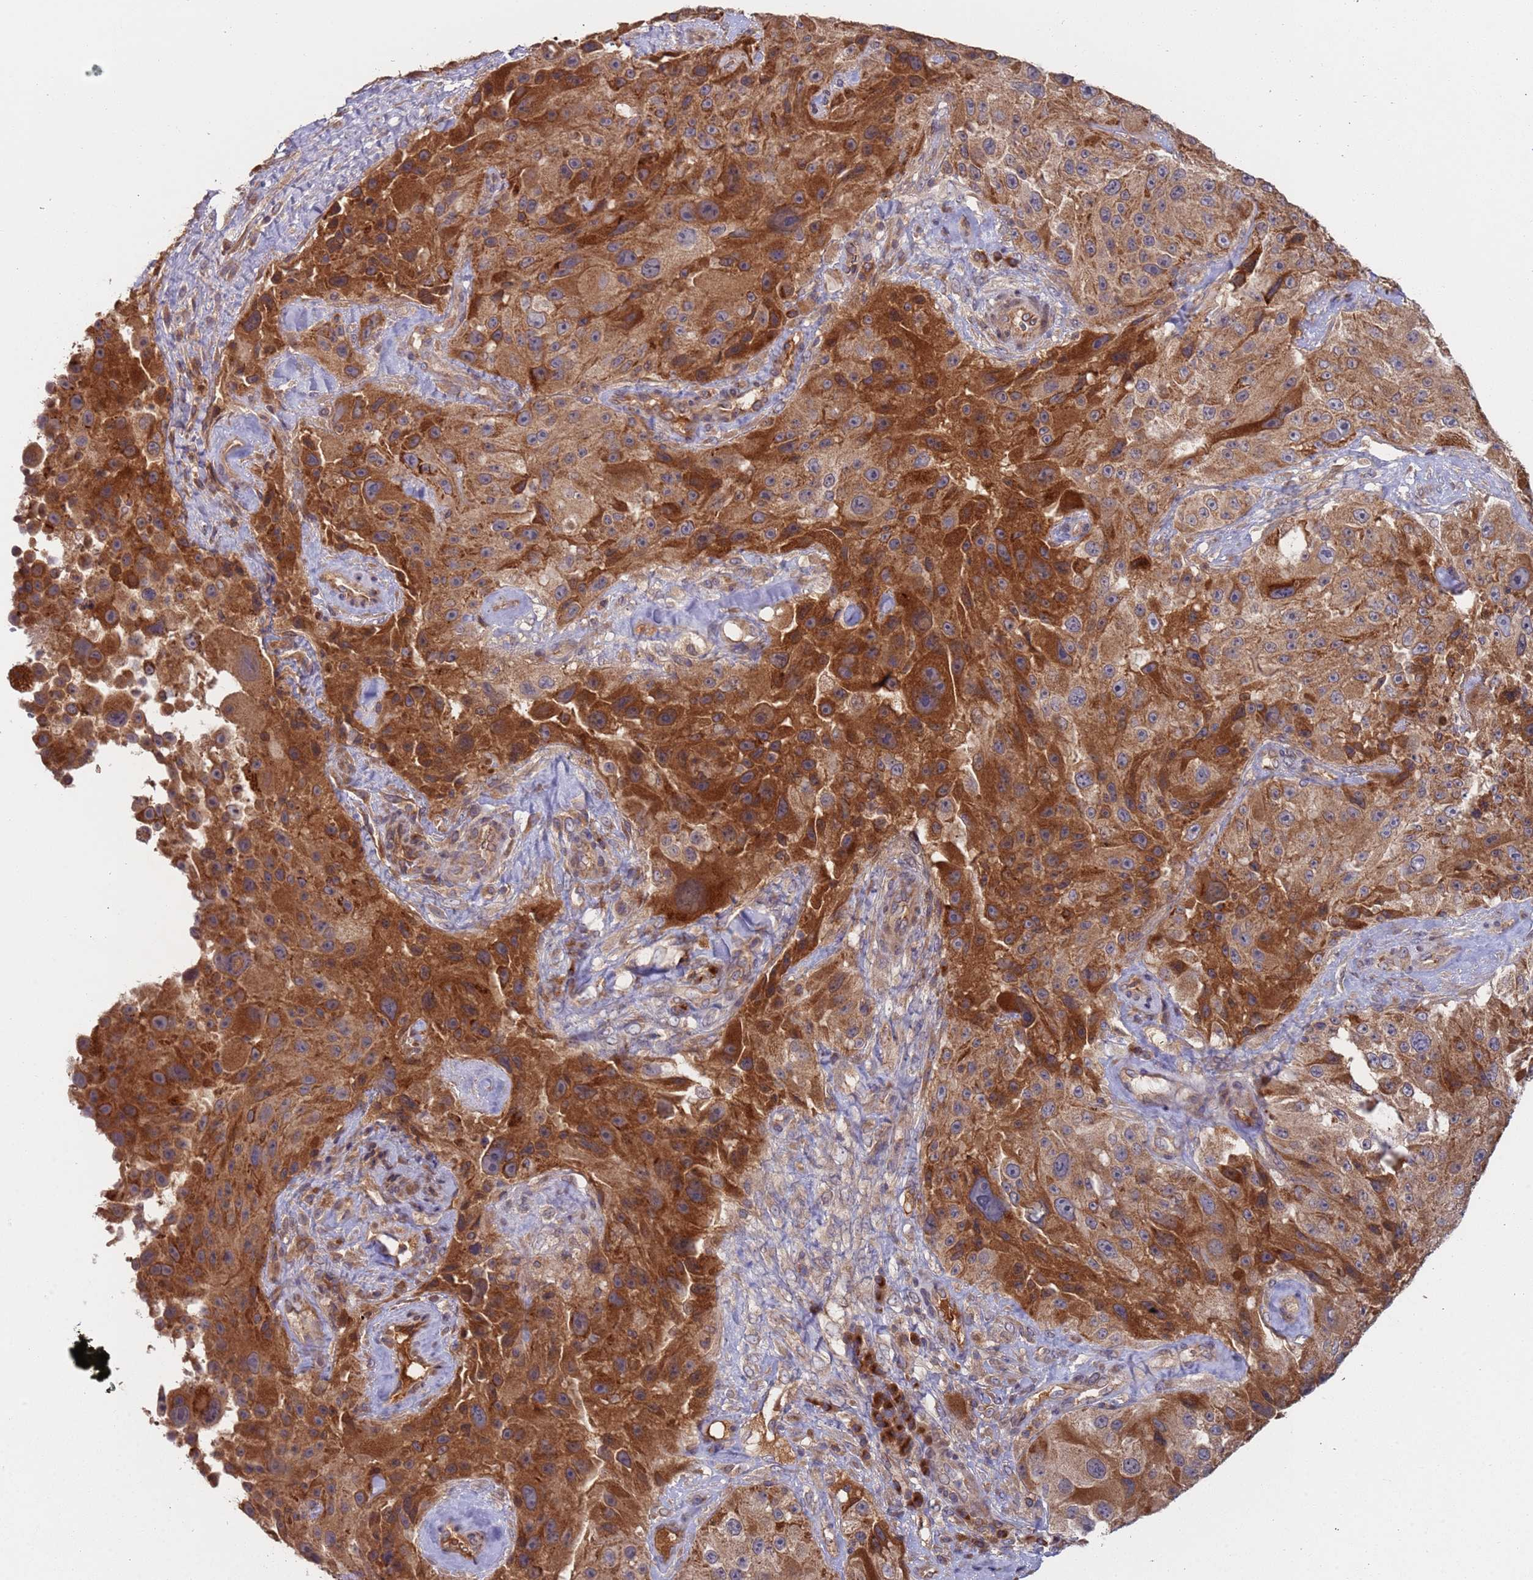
{"staining": {"intensity": "strong", "quantity": ">75%", "location": "cytoplasmic/membranous"}, "tissue": "melanoma", "cell_type": "Tumor cells", "image_type": "cancer", "snomed": [{"axis": "morphology", "description": "Malignant melanoma, Metastatic site"}, {"axis": "topography", "description": "Lymph node"}], "caption": "Malignant melanoma (metastatic site) stained for a protein displays strong cytoplasmic/membranous positivity in tumor cells.", "gene": "OR5A2", "patient": {"sex": "male", "age": 62}}